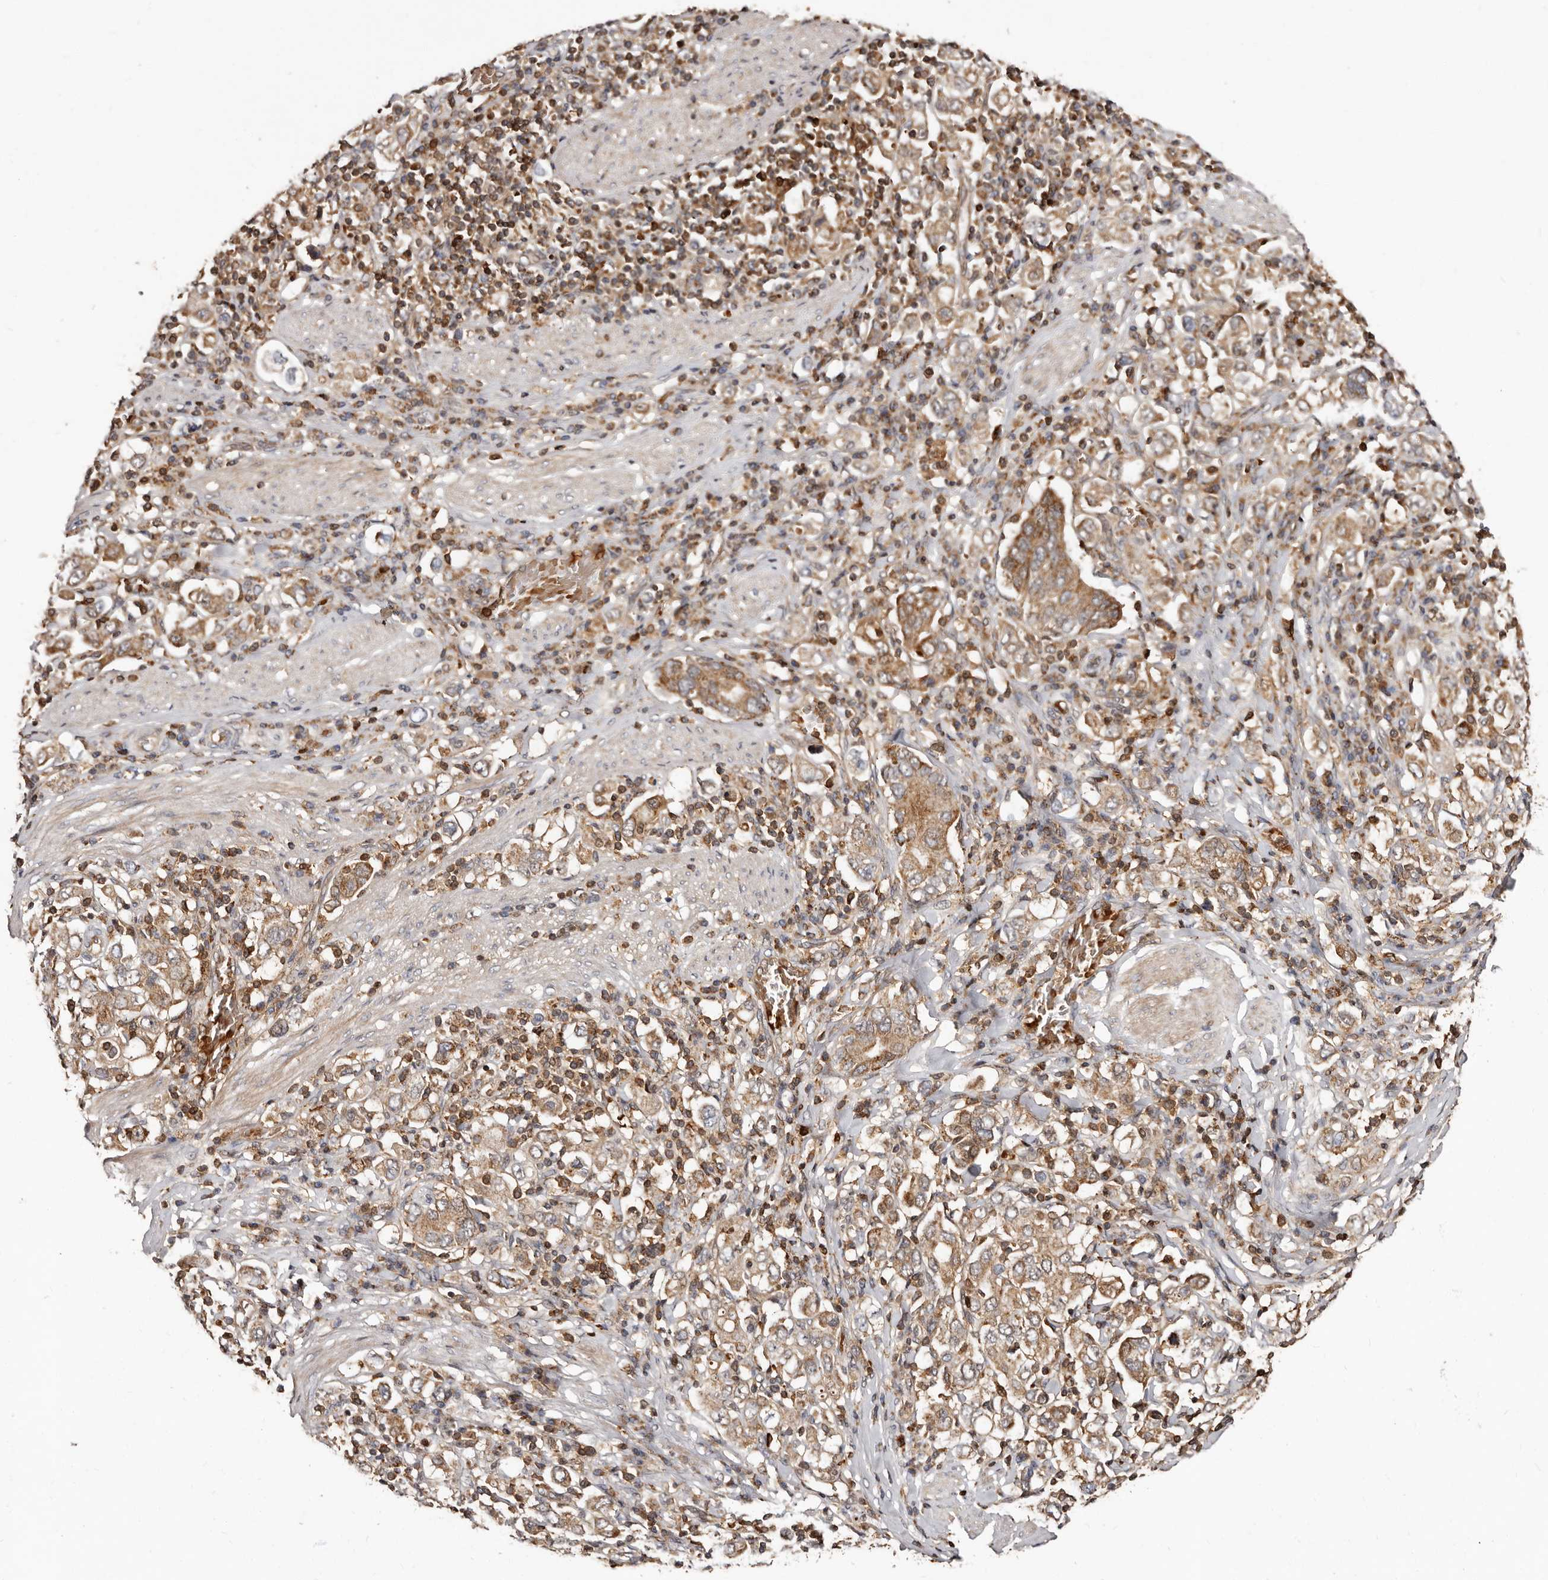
{"staining": {"intensity": "moderate", "quantity": ">75%", "location": "cytoplasmic/membranous"}, "tissue": "stomach cancer", "cell_type": "Tumor cells", "image_type": "cancer", "snomed": [{"axis": "morphology", "description": "Adenocarcinoma, NOS"}, {"axis": "topography", "description": "Stomach, upper"}], "caption": "Protein expression analysis of human adenocarcinoma (stomach) reveals moderate cytoplasmic/membranous positivity in about >75% of tumor cells.", "gene": "BAX", "patient": {"sex": "male", "age": 62}}